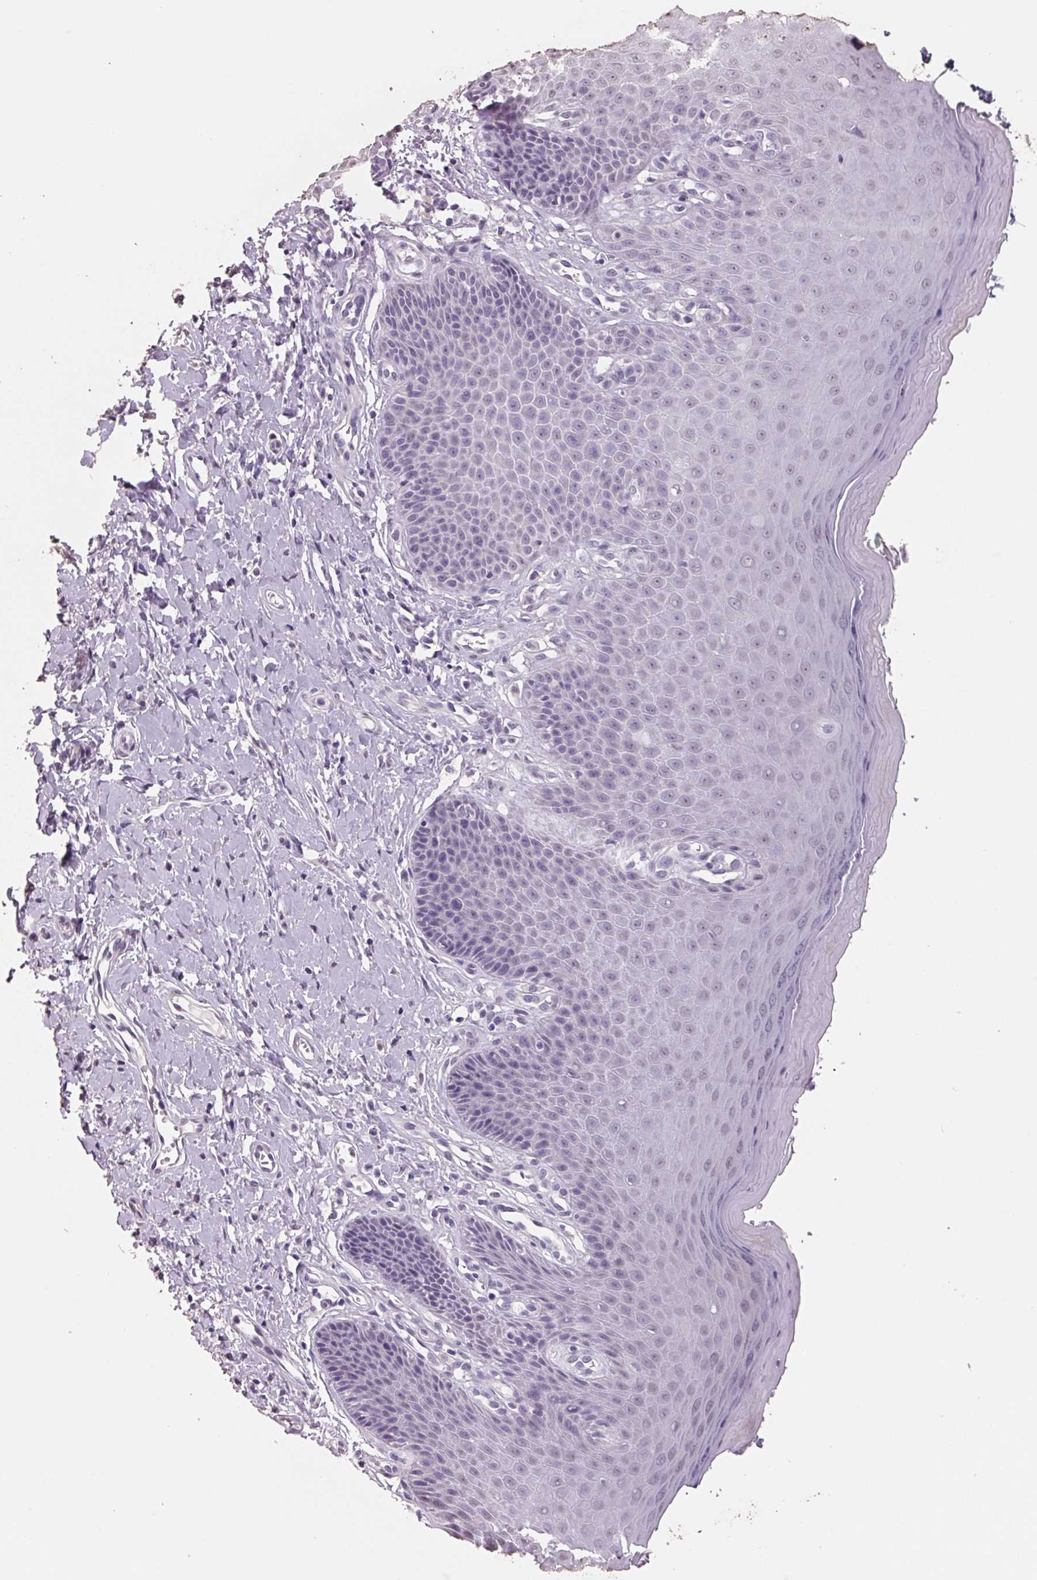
{"staining": {"intensity": "negative", "quantity": "none", "location": "none"}, "tissue": "vagina", "cell_type": "Squamous epithelial cells", "image_type": "normal", "snomed": [{"axis": "morphology", "description": "Normal tissue, NOS"}, {"axis": "topography", "description": "Vagina"}], "caption": "Immunohistochemical staining of benign vagina reveals no significant expression in squamous epithelial cells.", "gene": "FTCD", "patient": {"sex": "female", "age": 83}}